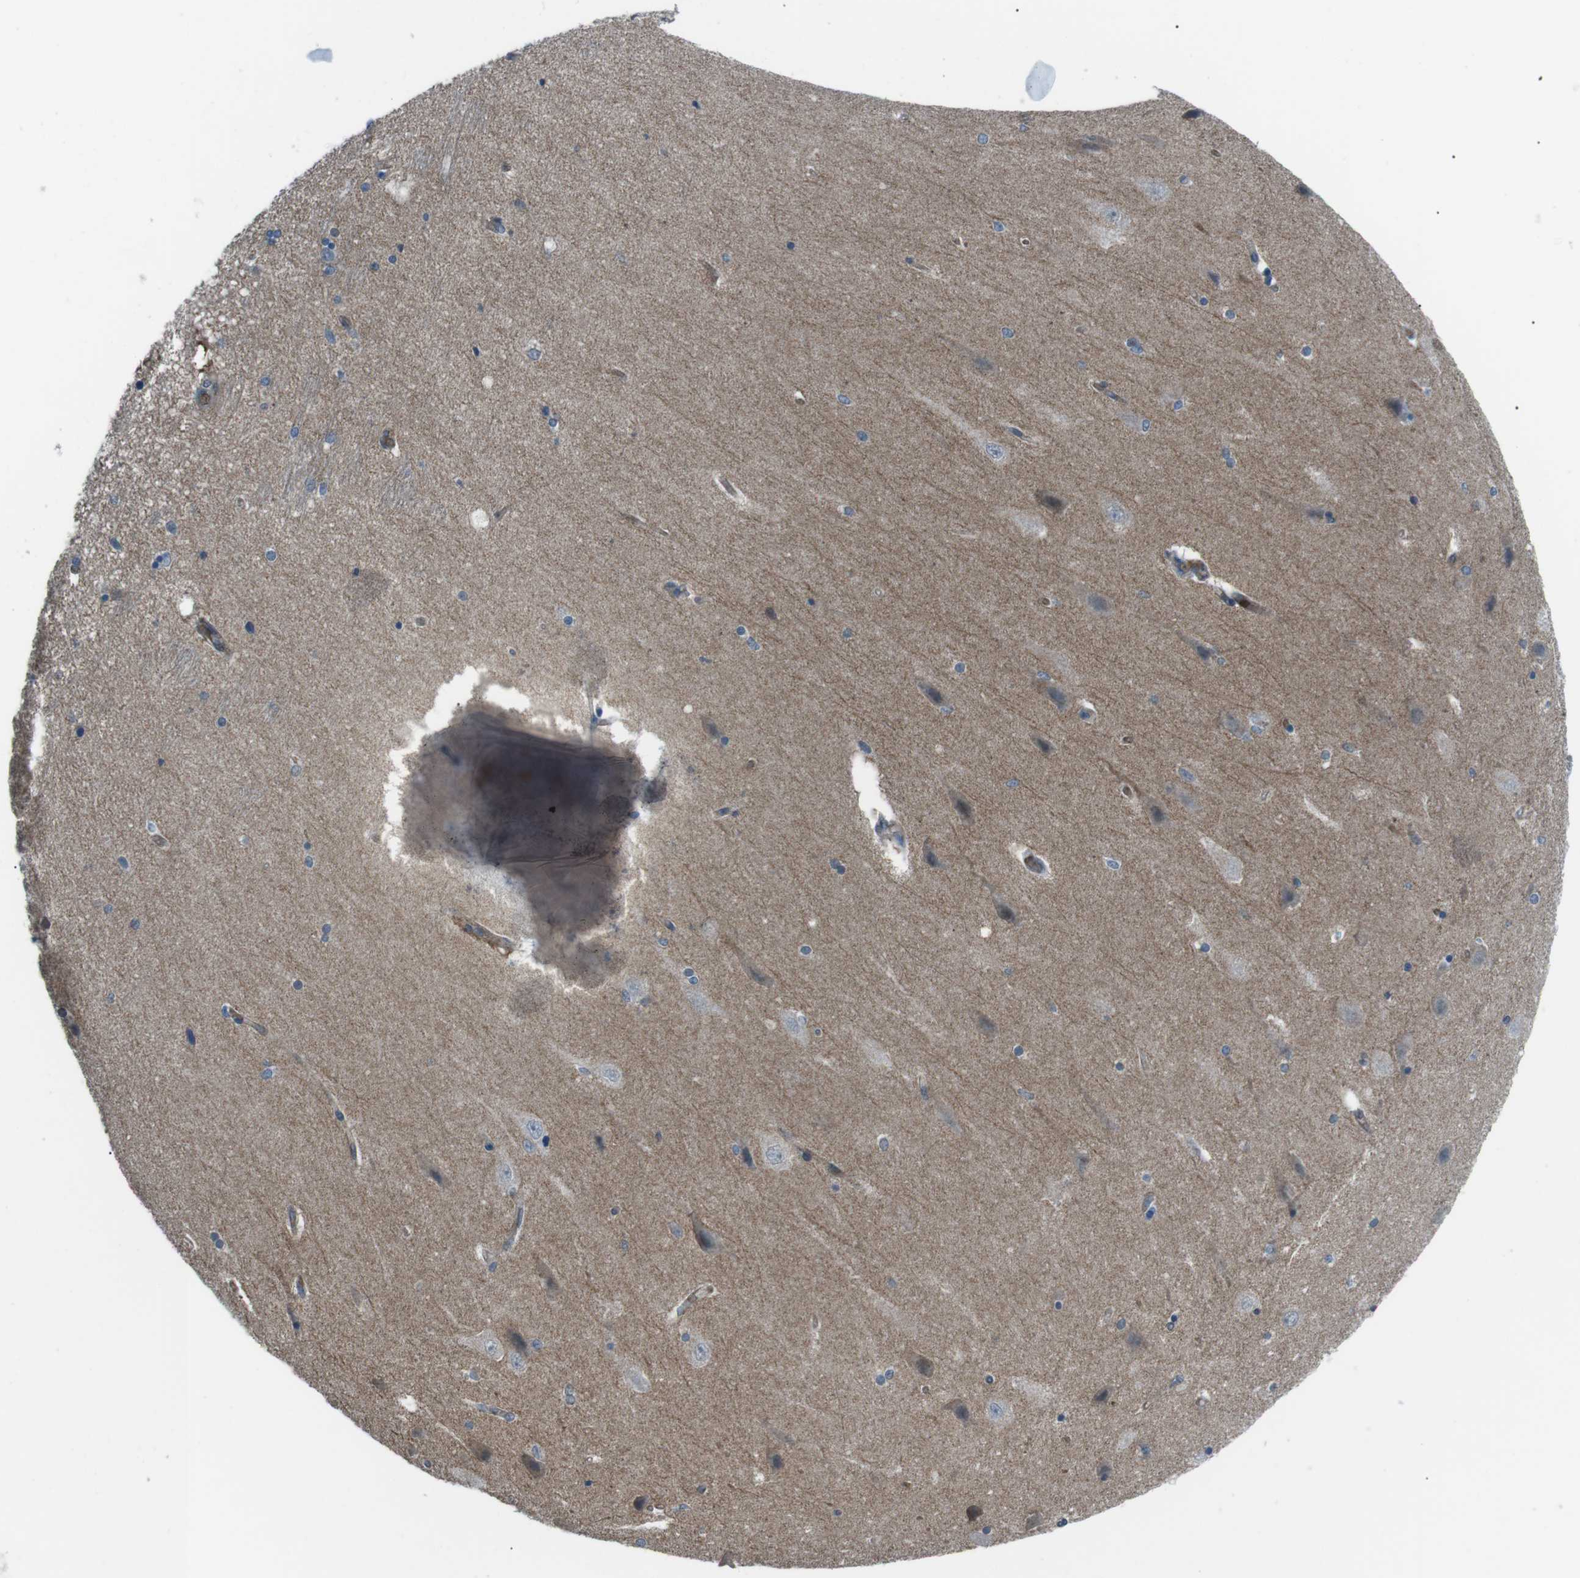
{"staining": {"intensity": "negative", "quantity": "none", "location": "none"}, "tissue": "hippocampus", "cell_type": "Glial cells", "image_type": "normal", "snomed": [{"axis": "morphology", "description": "Normal tissue, NOS"}, {"axis": "topography", "description": "Hippocampus"}], "caption": "The photomicrograph shows no significant staining in glial cells of hippocampus. (DAB IHC with hematoxylin counter stain).", "gene": "SPTA1", "patient": {"sex": "female", "age": 54}}